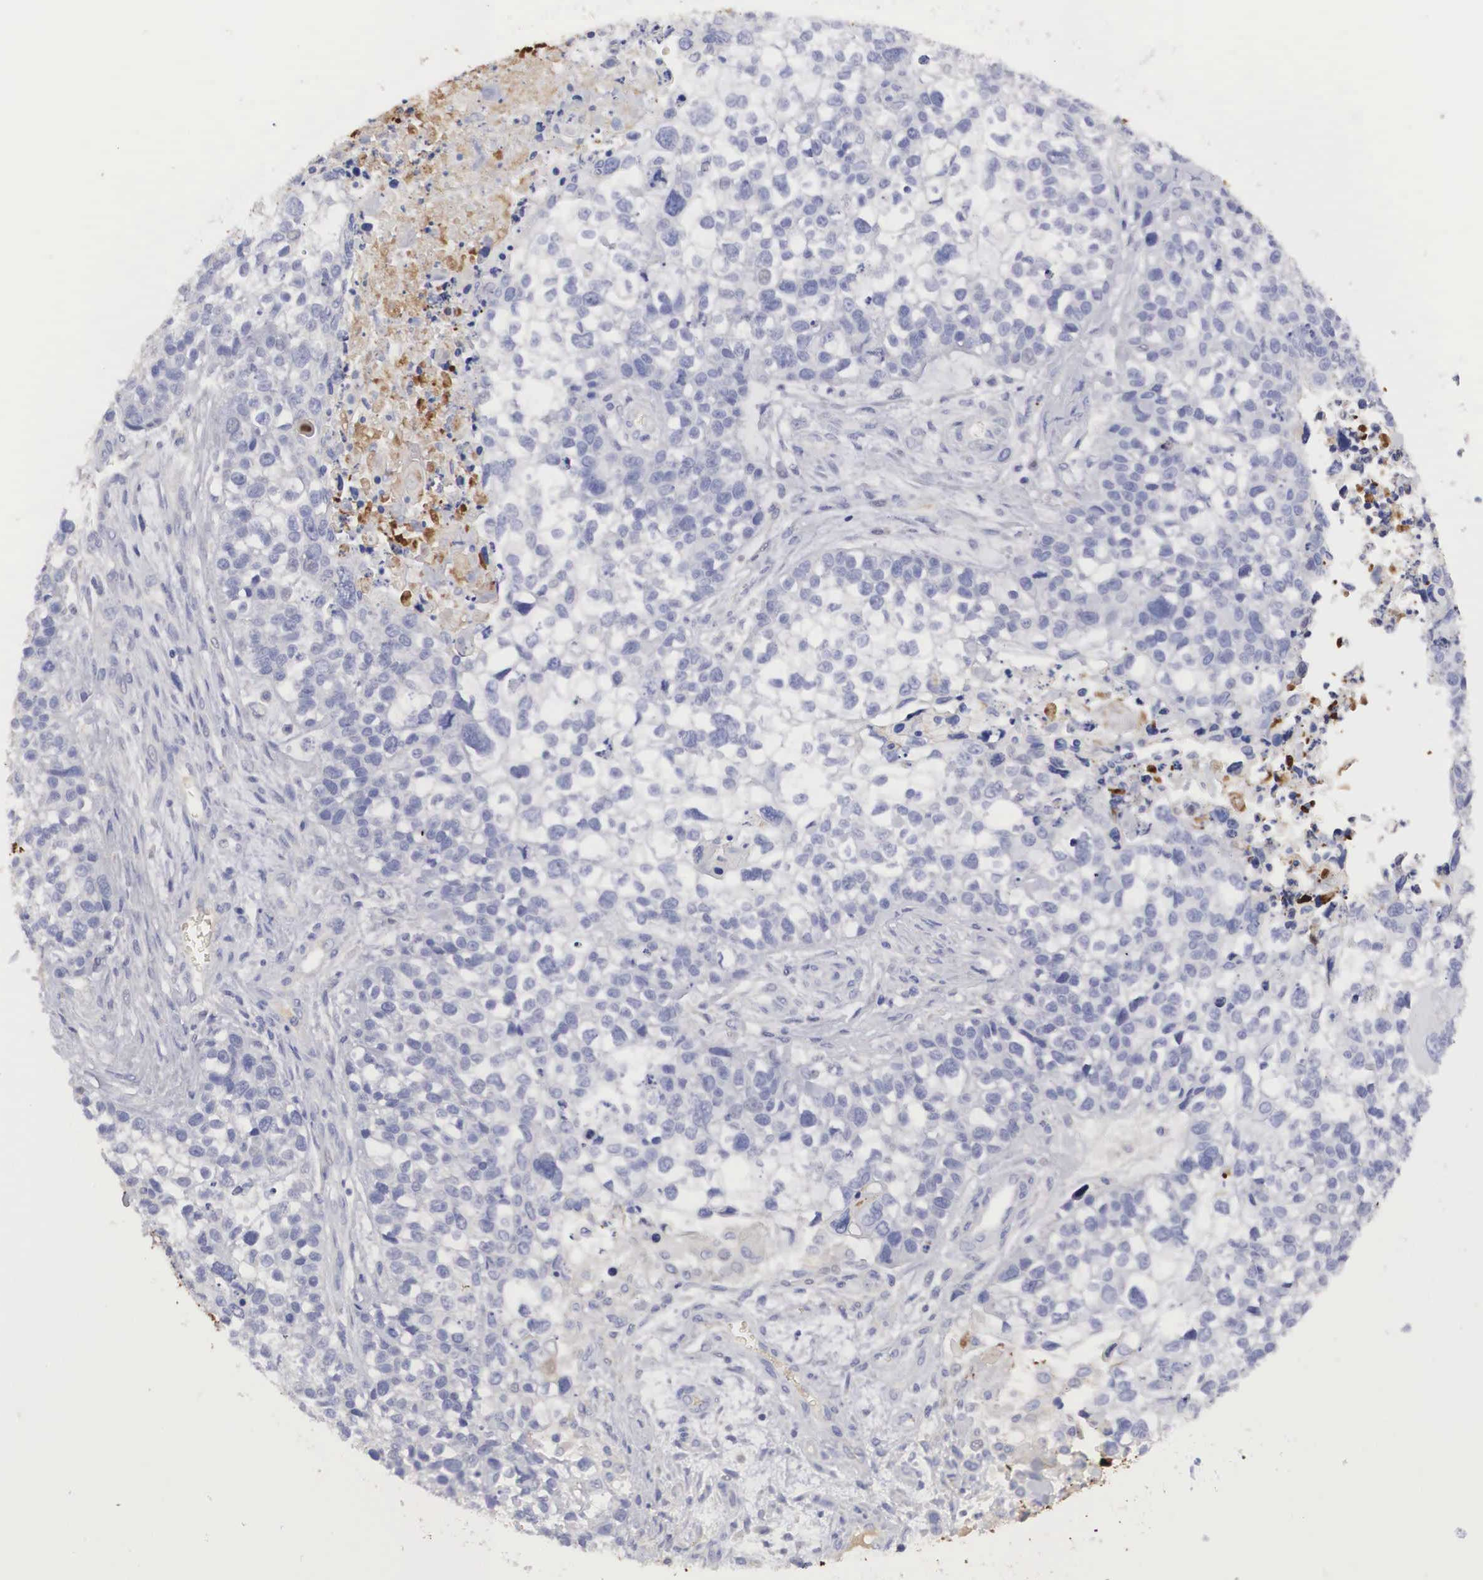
{"staining": {"intensity": "negative", "quantity": "none", "location": "none"}, "tissue": "lung cancer", "cell_type": "Tumor cells", "image_type": "cancer", "snomed": [{"axis": "morphology", "description": "Squamous cell carcinoma, NOS"}, {"axis": "topography", "description": "Lymph node"}, {"axis": "topography", "description": "Lung"}], "caption": "An IHC photomicrograph of lung cancer (squamous cell carcinoma) is shown. There is no staining in tumor cells of lung cancer (squamous cell carcinoma). (Brightfield microscopy of DAB immunohistochemistry at high magnification).", "gene": "CLU", "patient": {"sex": "male", "age": 74}}